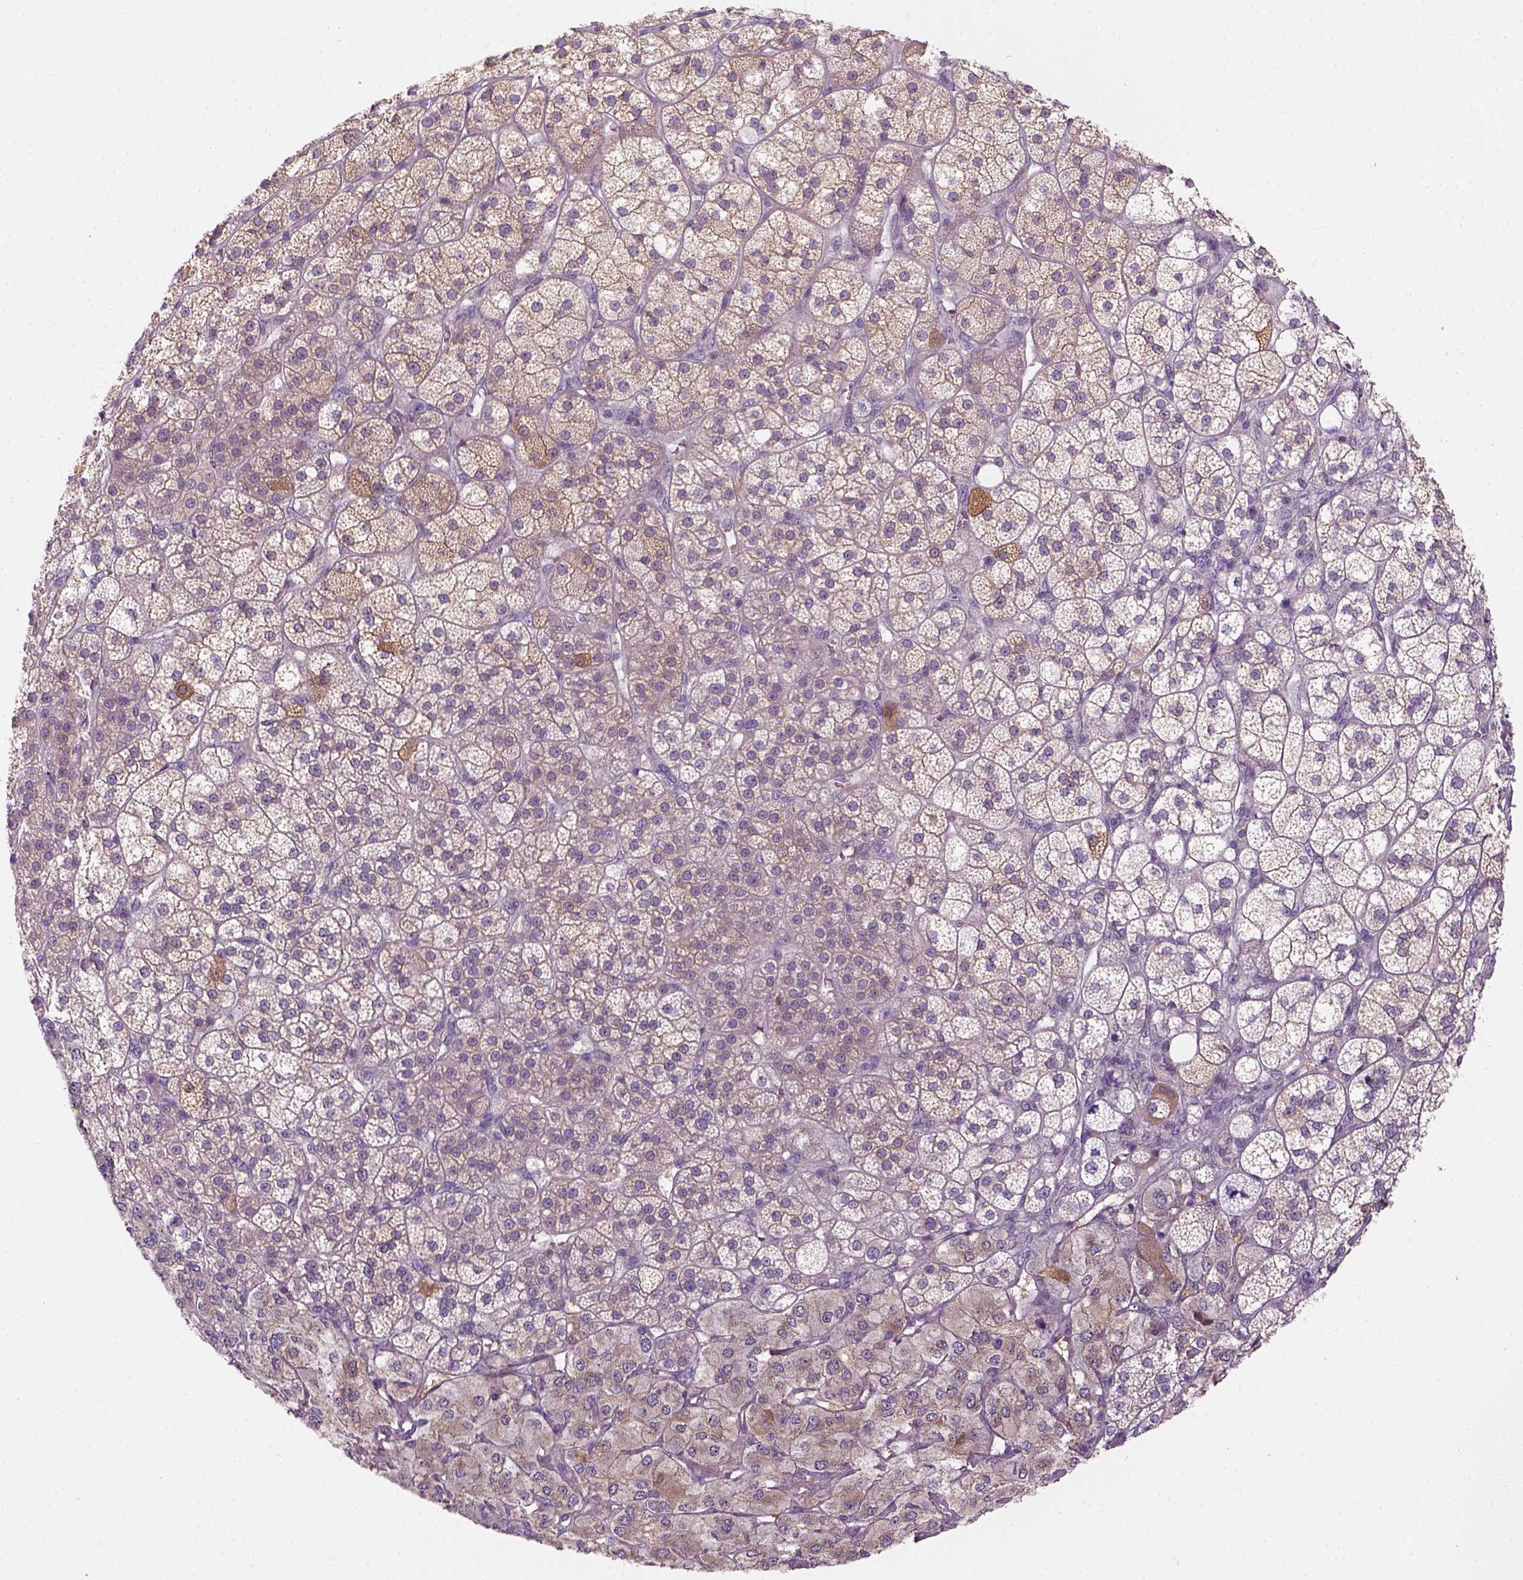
{"staining": {"intensity": "moderate", "quantity": "25%-75%", "location": "cytoplasmic/membranous"}, "tissue": "adrenal gland", "cell_type": "Glandular cells", "image_type": "normal", "snomed": [{"axis": "morphology", "description": "Normal tissue, NOS"}, {"axis": "topography", "description": "Adrenal gland"}], "caption": "Protein staining of unremarkable adrenal gland demonstrates moderate cytoplasmic/membranous staining in approximately 25%-75% of glandular cells. The staining was performed using DAB to visualize the protein expression in brown, while the nuclei were stained in blue with hematoxylin (Magnification: 20x).", "gene": "GOT1", "patient": {"sex": "female", "age": 60}}